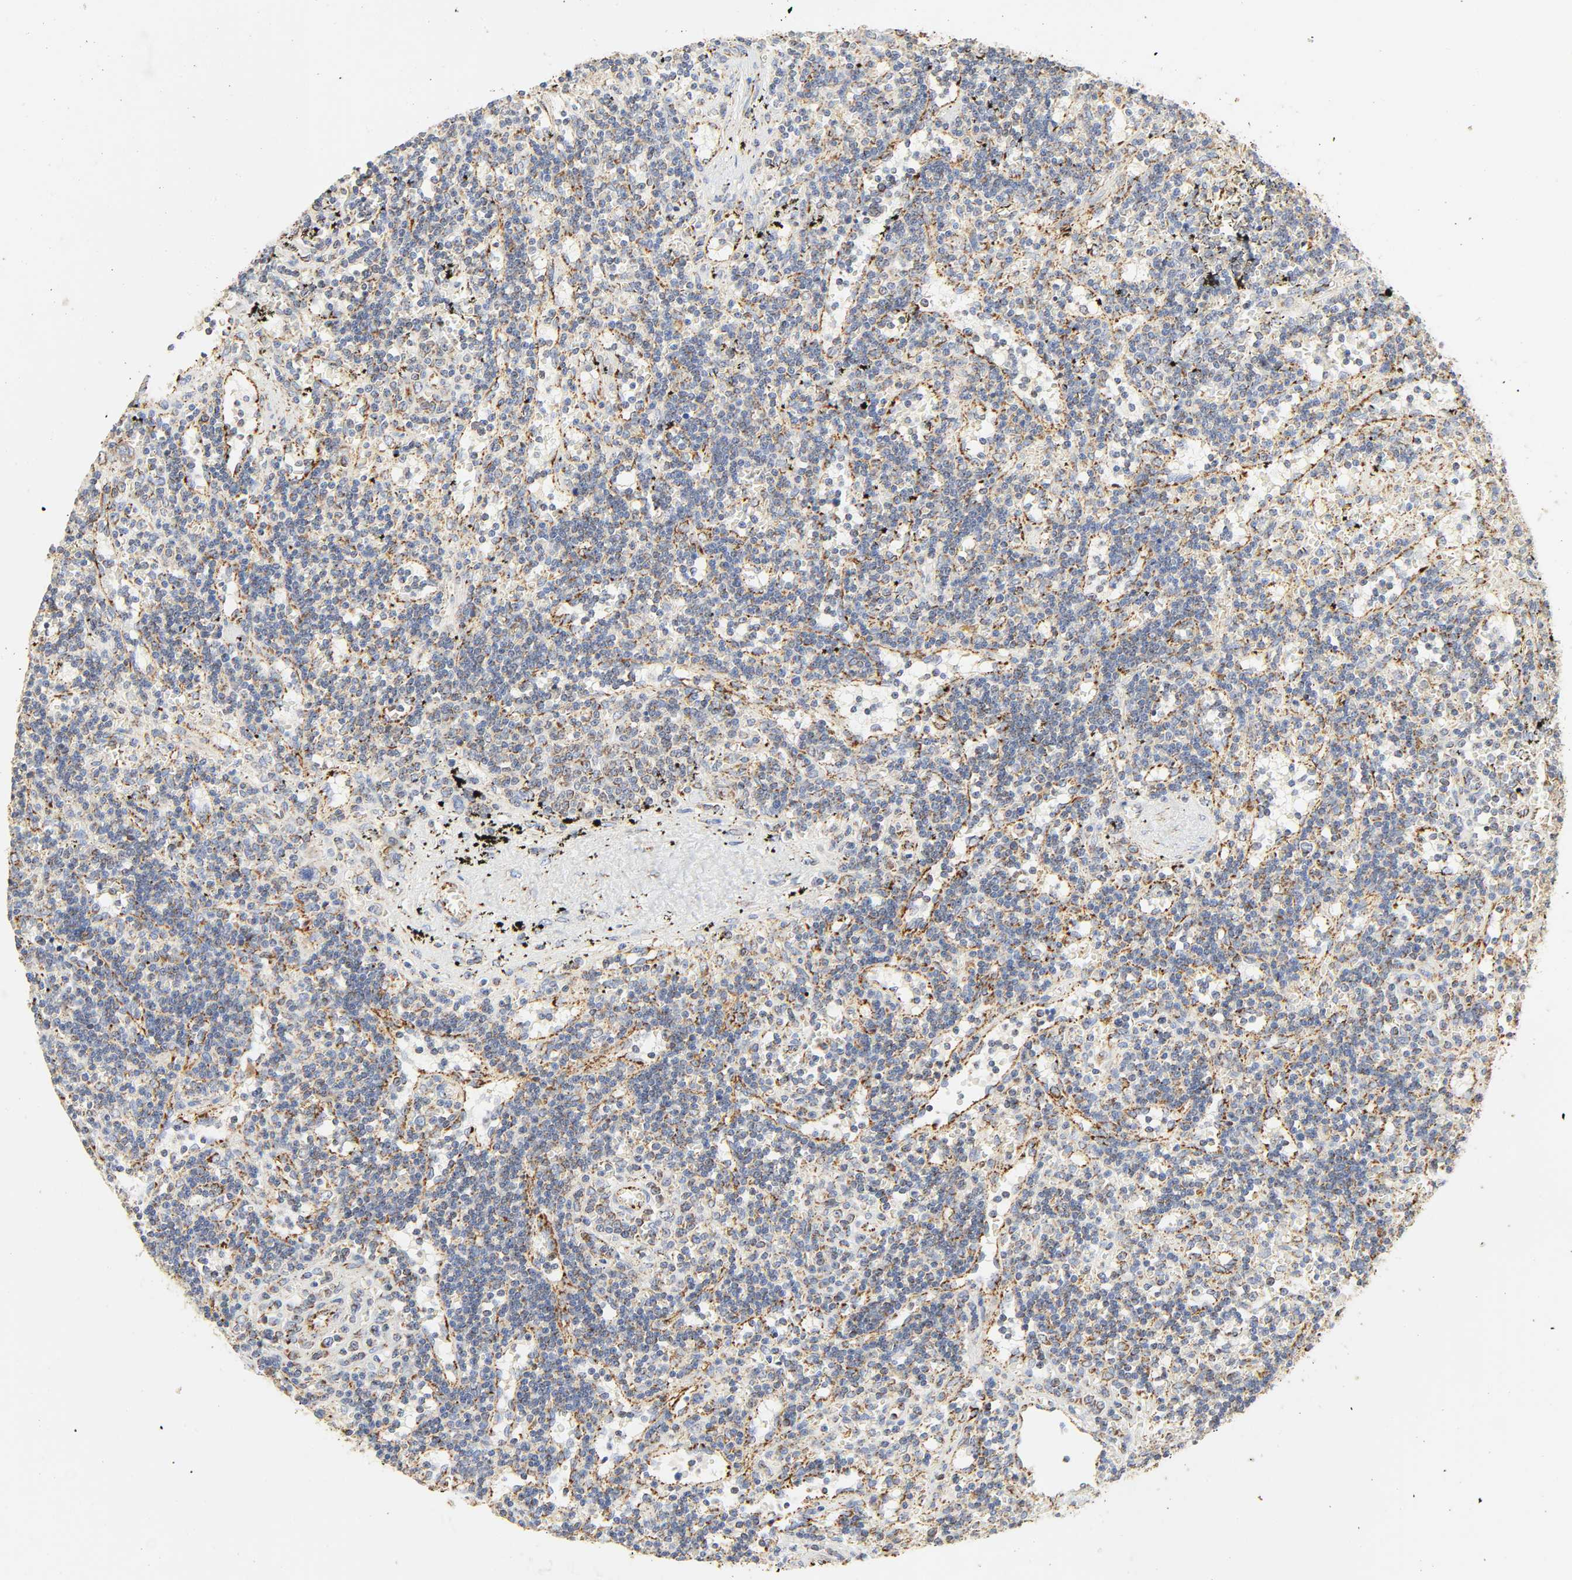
{"staining": {"intensity": "weak", "quantity": "25%-75%", "location": "cytoplasmic/membranous"}, "tissue": "lymphoma", "cell_type": "Tumor cells", "image_type": "cancer", "snomed": [{"axis": "morphology", "description": "Malignant lymphoma, non-Hodgkin's type, Low grade"}, {"axis": "topography", "description": "Spleen"}], "caption": "Immunohistochemistry photomicrograph of neoplastic tissue: lymphoma stained using immunohistochemistry (IHC) exhibits low levels of weak protein expression localized specifically in the cytoplasmic/membranous of tumor cells, appearing as a cytoplasmic/membranous brown color.", "gene": "ACAT1", "patient": {"sex": "male", "age": 60}}